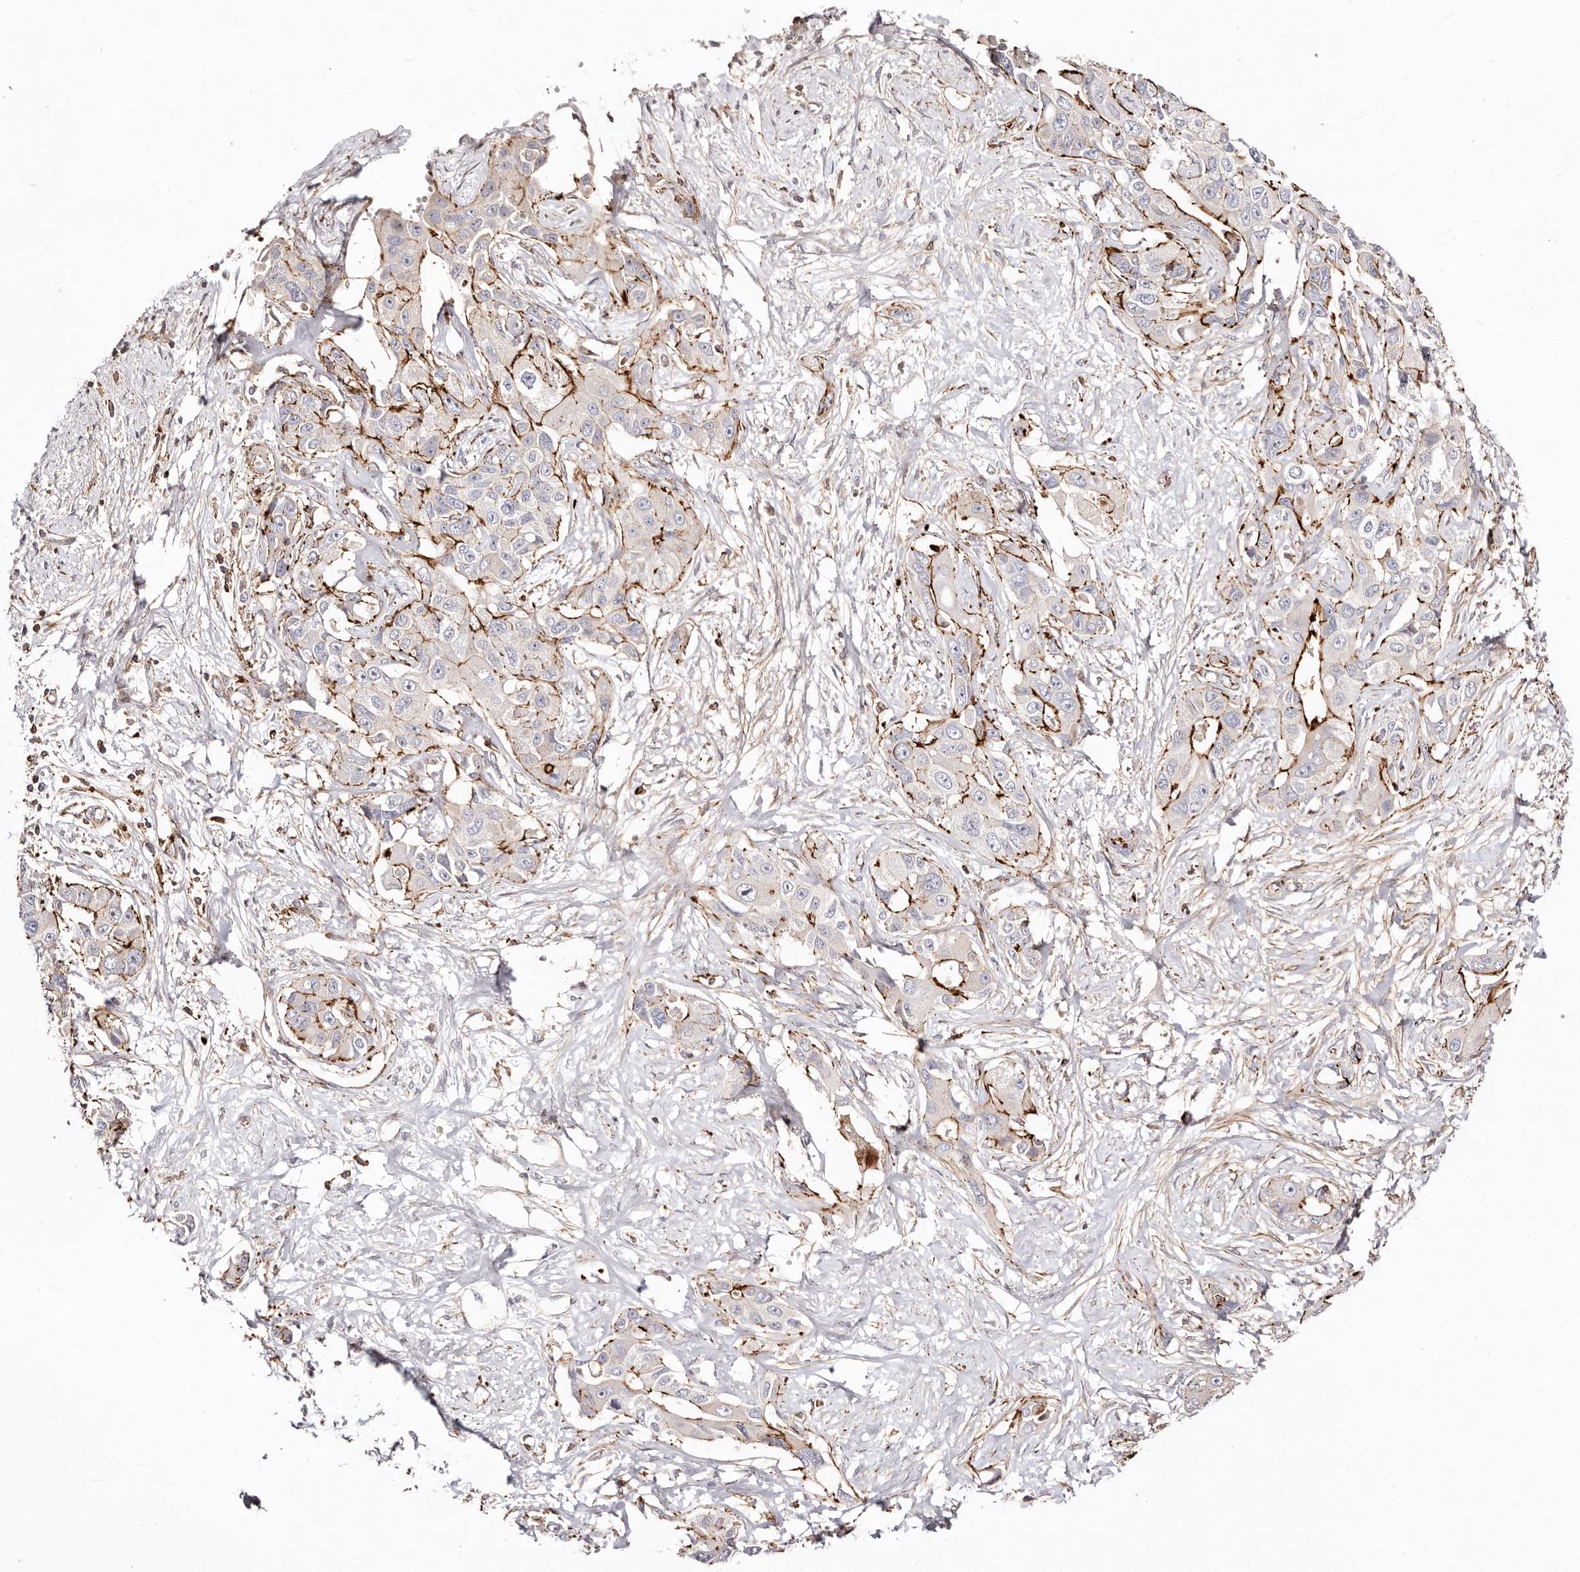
{"staining": {"intensity": "strong", "quantity": "<25%", "location": "cytoplasmic/membranous"}, "tissue": "liver cancer", "cell_type": "Tumor cells", "image_type": "cancer", "snomed": [{"axis": "morphology", "description": "Cholangiocarcinoma"}, {"axis": "topography", "description": "Liver"}], "caption": "A brown stain shows strong cytoplasmic/membranous positivity of a protein in human liver cholangiocarcinoma tumor cells. (DAB (3,3'-diaminobenzidine) IHC with brightfield microscopy, high magnification).", "gene": "PTPN22", "patient": {"sex": "male", "age": 59}}